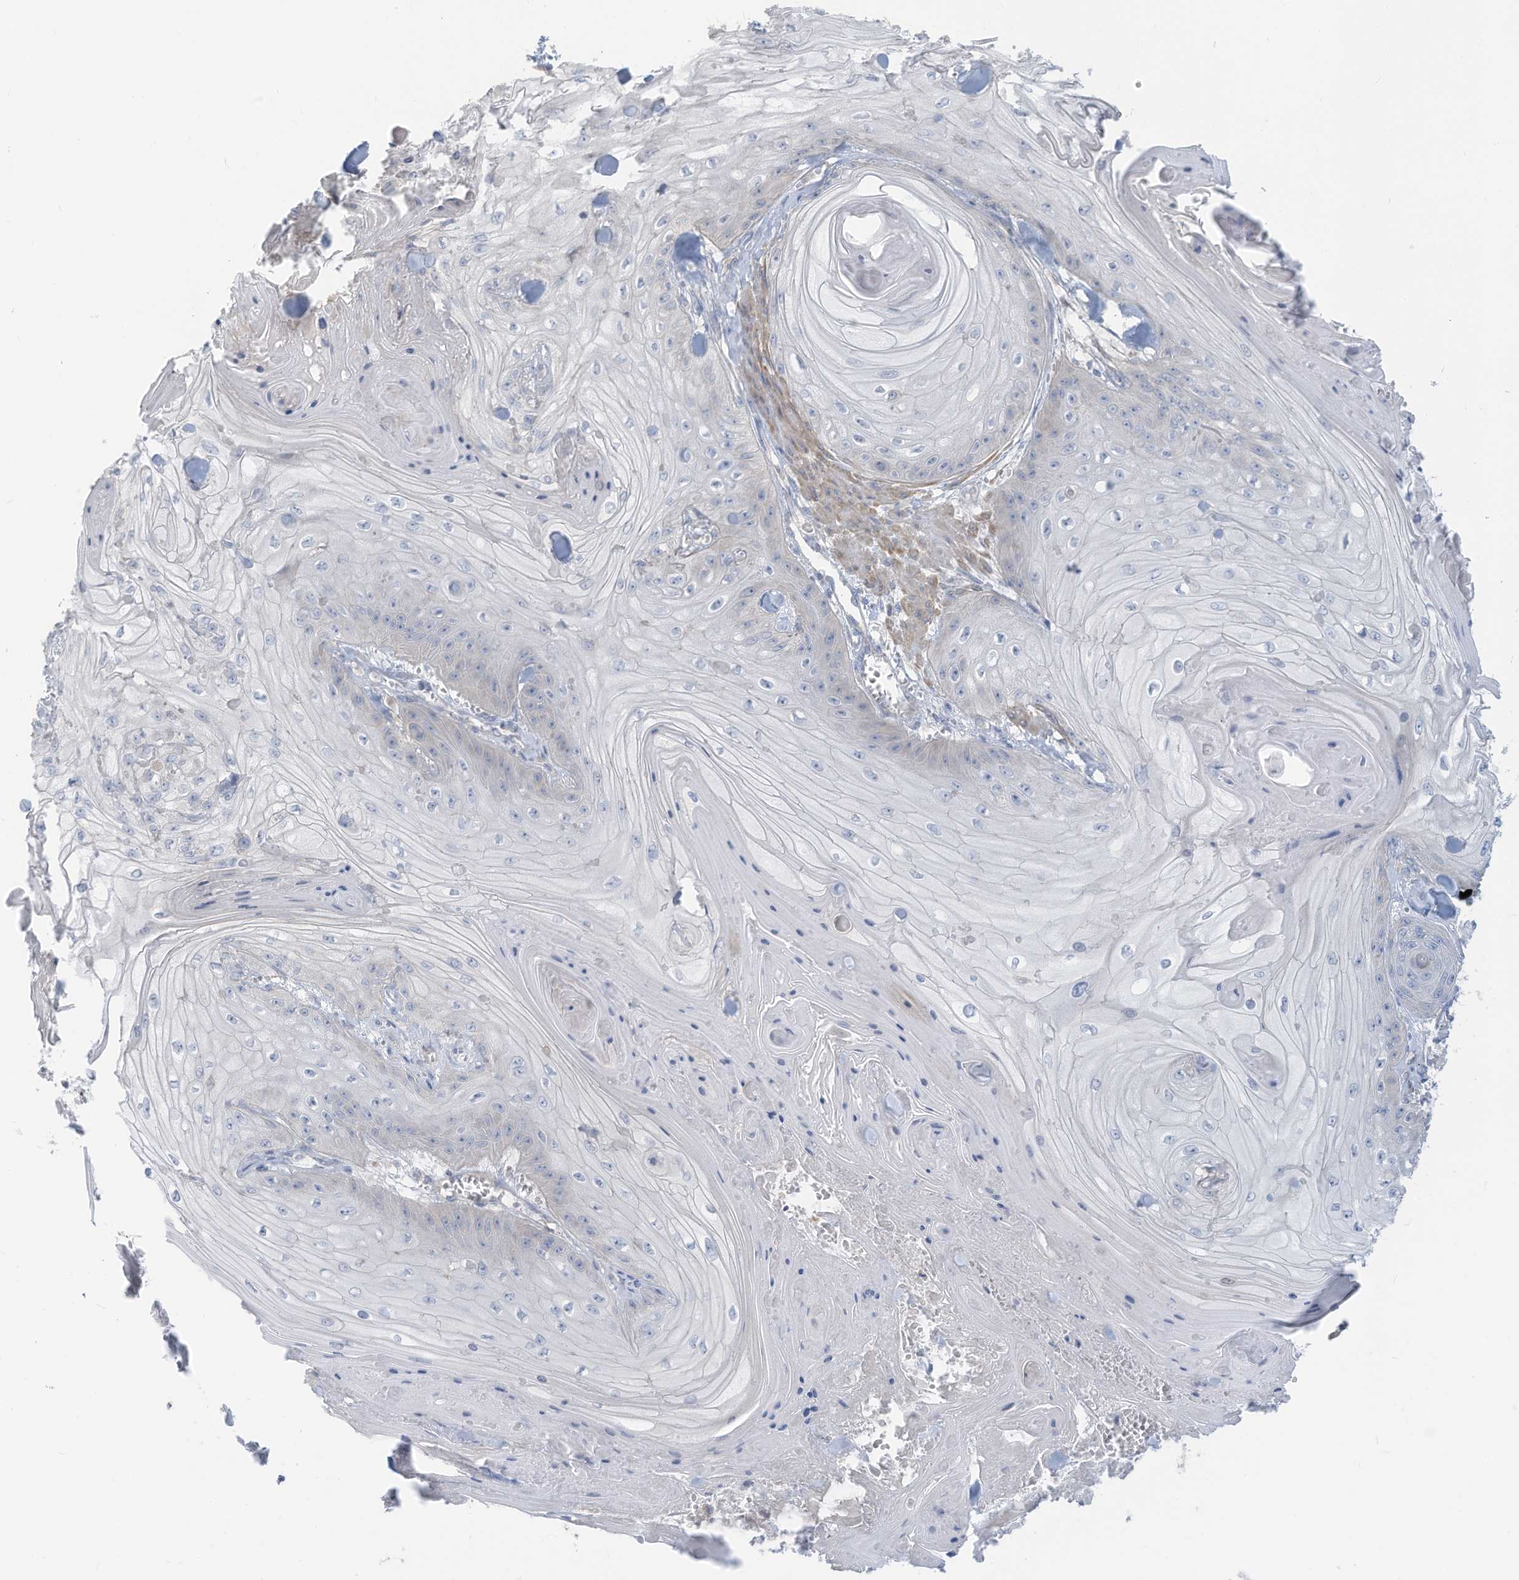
{"staining": {"intensity": "negative", "quantity": "none", "location": "none"}, "tissue": "skin cancer", "cell_type": "Tumor cells", "image_type": "cancer", "snomed": [{"axis": "morphology", "description": "Squamous cell carcinoma, NOS"}, {"axis": "topography", "description": "Skin"}], "caption": "This is a micrograph of immunohistochemistry staining of squamous cell carcinoma (skin), which shows no expression in tumor cells.", "gene": "GTPBP2", "patient": {"sex": "male", "age": 74}}